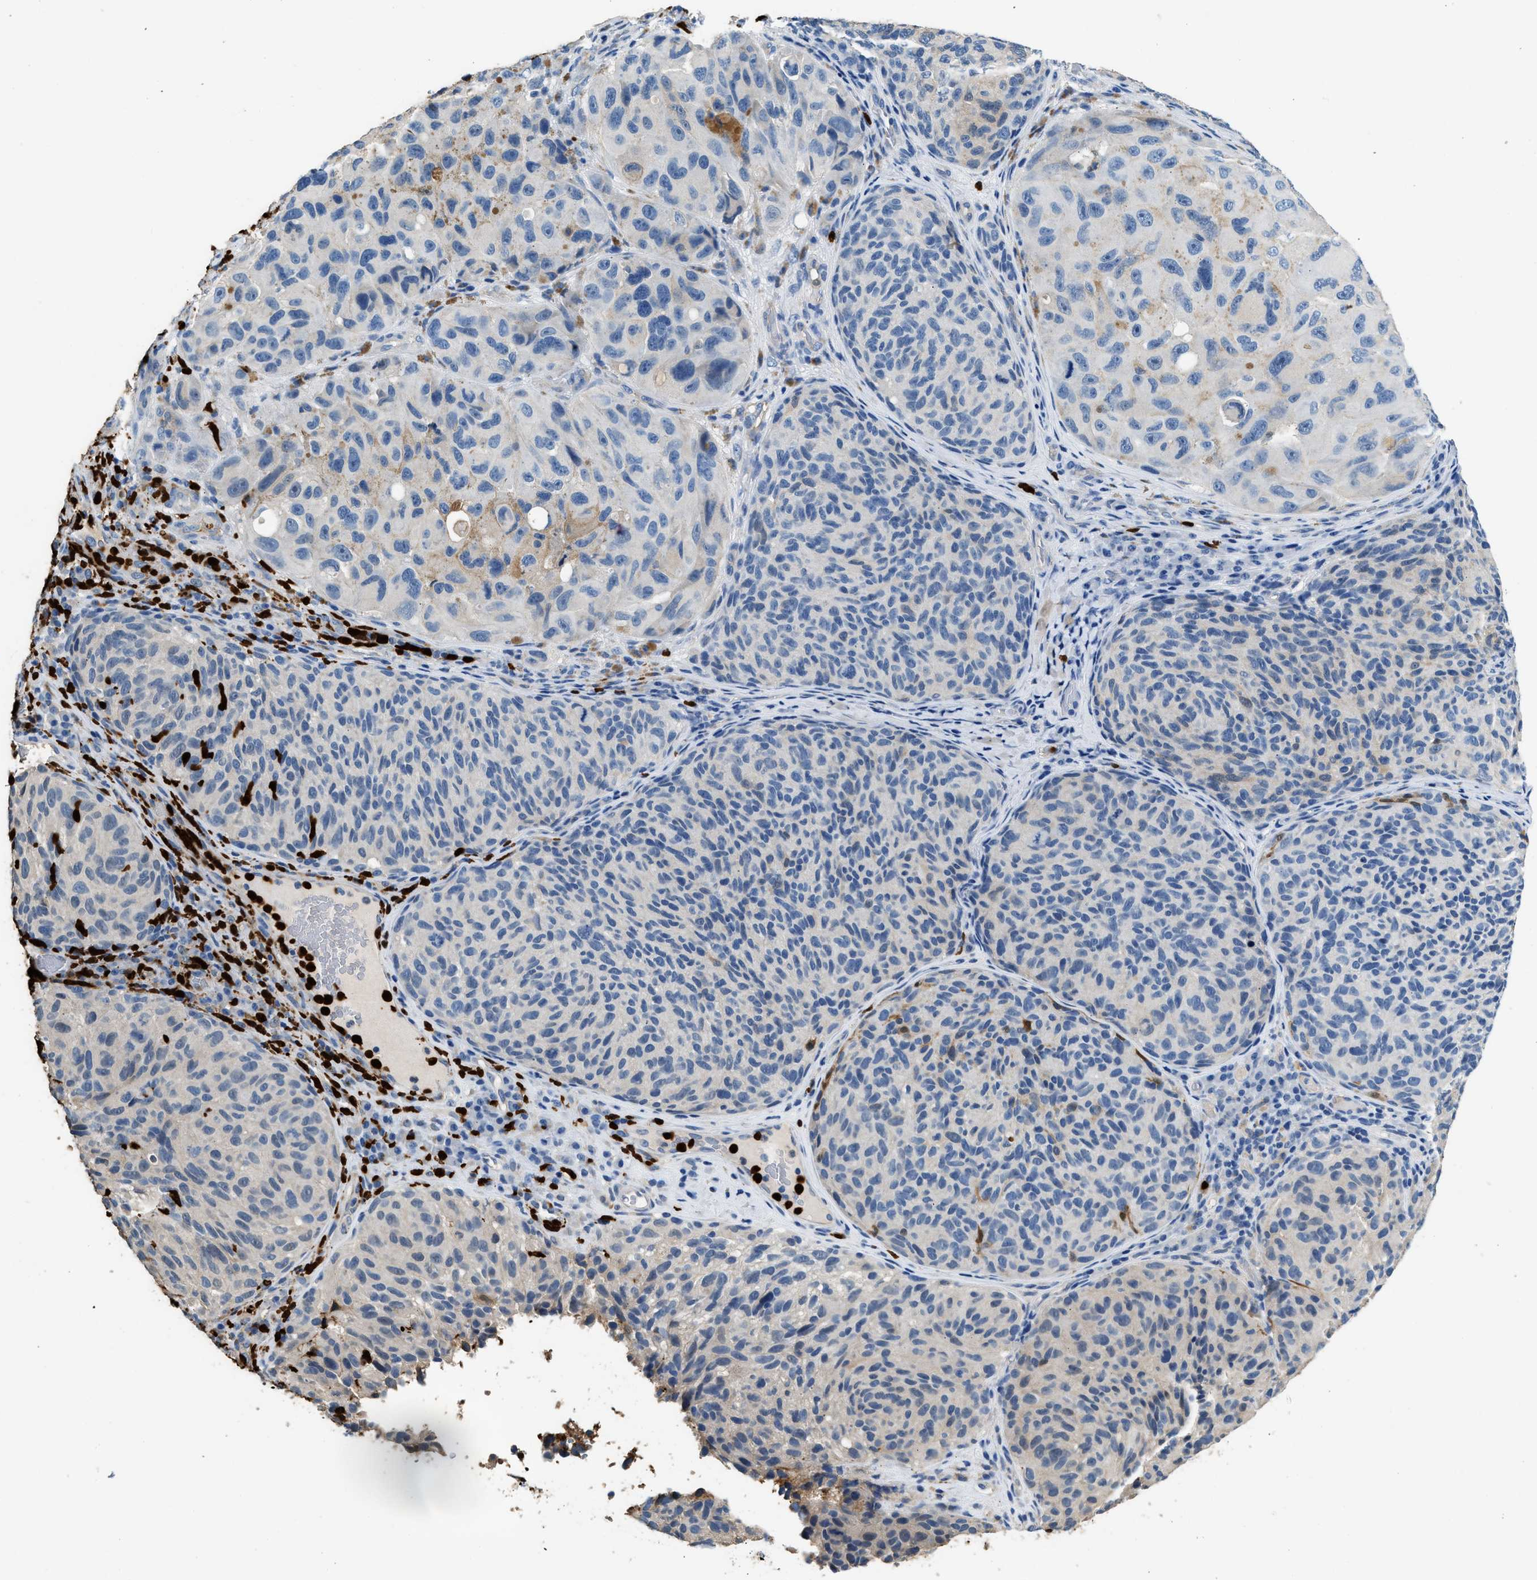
{"staining": {"intensity": "negative", "quantity": "none", "location": "none"}, "tissue": "melanoma", "cell_type": "Tumor cells", "image_type": "cancer", "snomed": [{"axis": "morphology", "description": "Malignant melanoma, NOS"}, {"axis": "topography", "description": "Skin"}], "caption": "Tumor cells are negative for brown protein staining in malignant melanoma. (DAB immunohistochemistry visualized using brightfield microscopy, high magnification).", "gene": "ANXA3", "patient": {"sex": "female", "age": 73}}